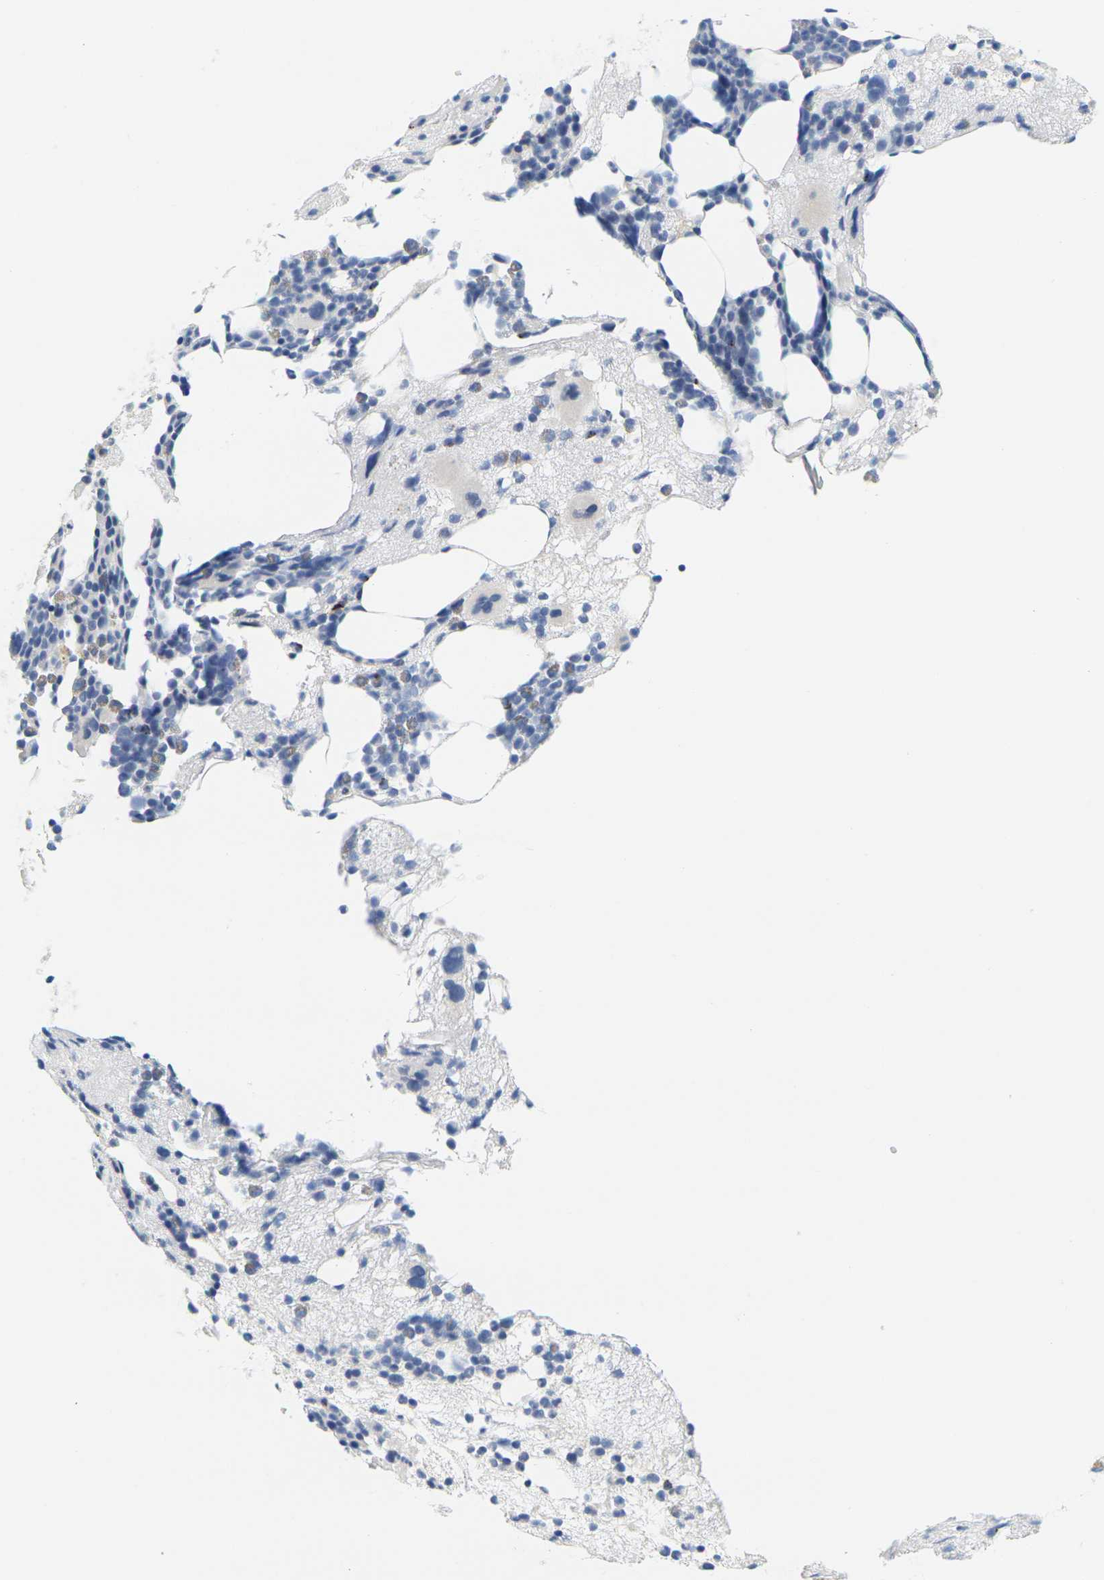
{"staining": {"intensity": "negative", "quantity": "none", "location": "none"}, "tissue": "bone marrow", "cell_type": "Hematopoietic cells", "image_type": "normal", "snomed": [{"axis": "morphology", "description": "Normal tissue, NOS"}, {"axis": "morphology", "description": "Inflammation, NOS"}, {"axis": "topography", "description": "Bone marrow"}], "caption": "Hematopoietic cells show no significant protein positivity in normal bone marrow.", "gene": "HLA", "patient": {"sex": "male", "age": 43}}